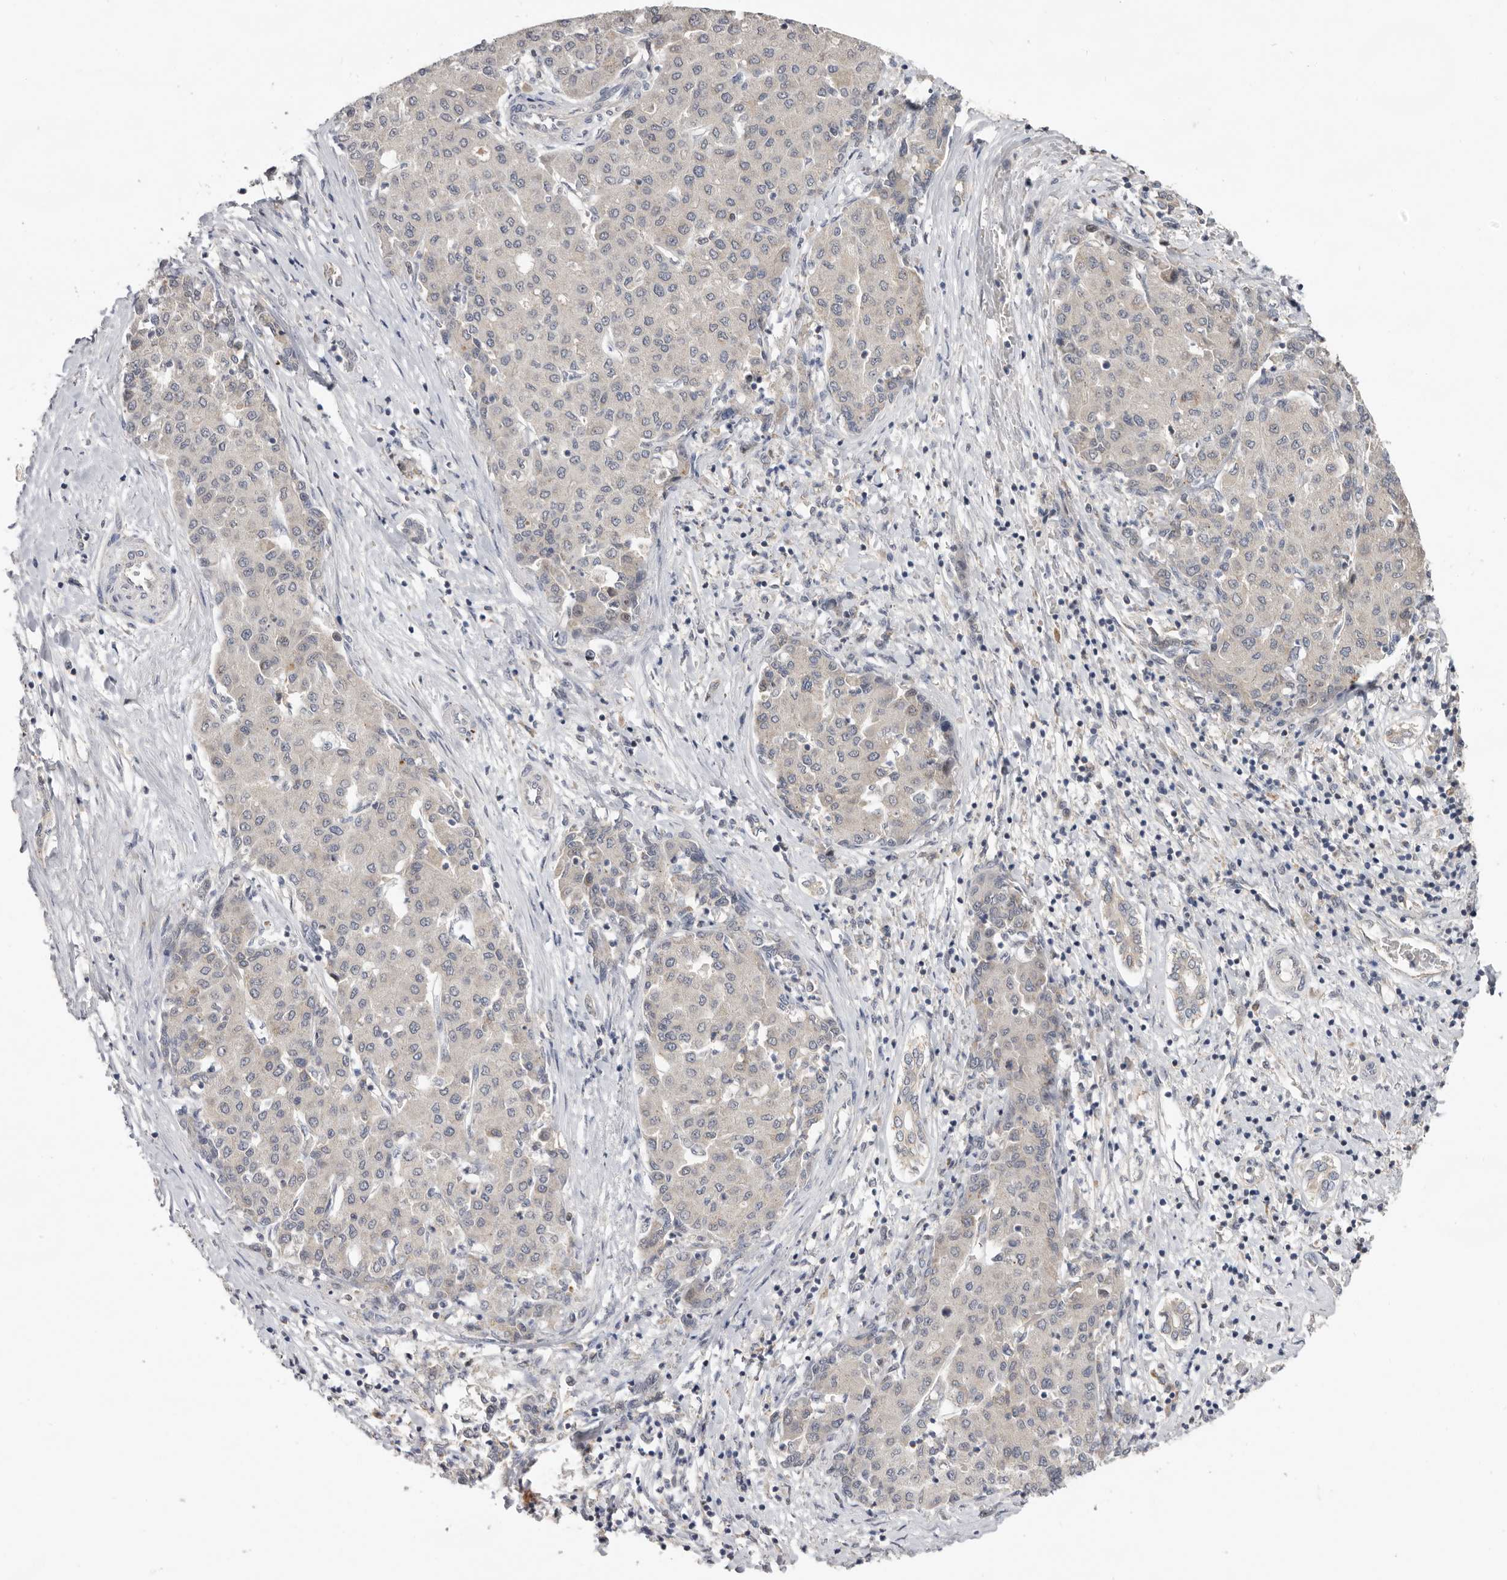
{"staining": {"intensity": "weak", "quantity": "25%-75%", "location": "cytoplasmic/membranous"}, "tissue": "liver cancer", "cell_type": "Tumor cells", "image_type": "cancer", "snomed": [{"axis": "morphology", "description": "Carcinoma, Hepatocellular, NOS"}, {"axis": "topography", "description": "Liver"}], "caption": "Immunohistochemical staining of human hepatocellular carcinoma (liver) exhibits low levels of weak cytoplasmic/membranous protein staining in about 25%-75% of tumor cells.", "gene": "BRCA2", "patient": {"sex": "male", "age": 65}}